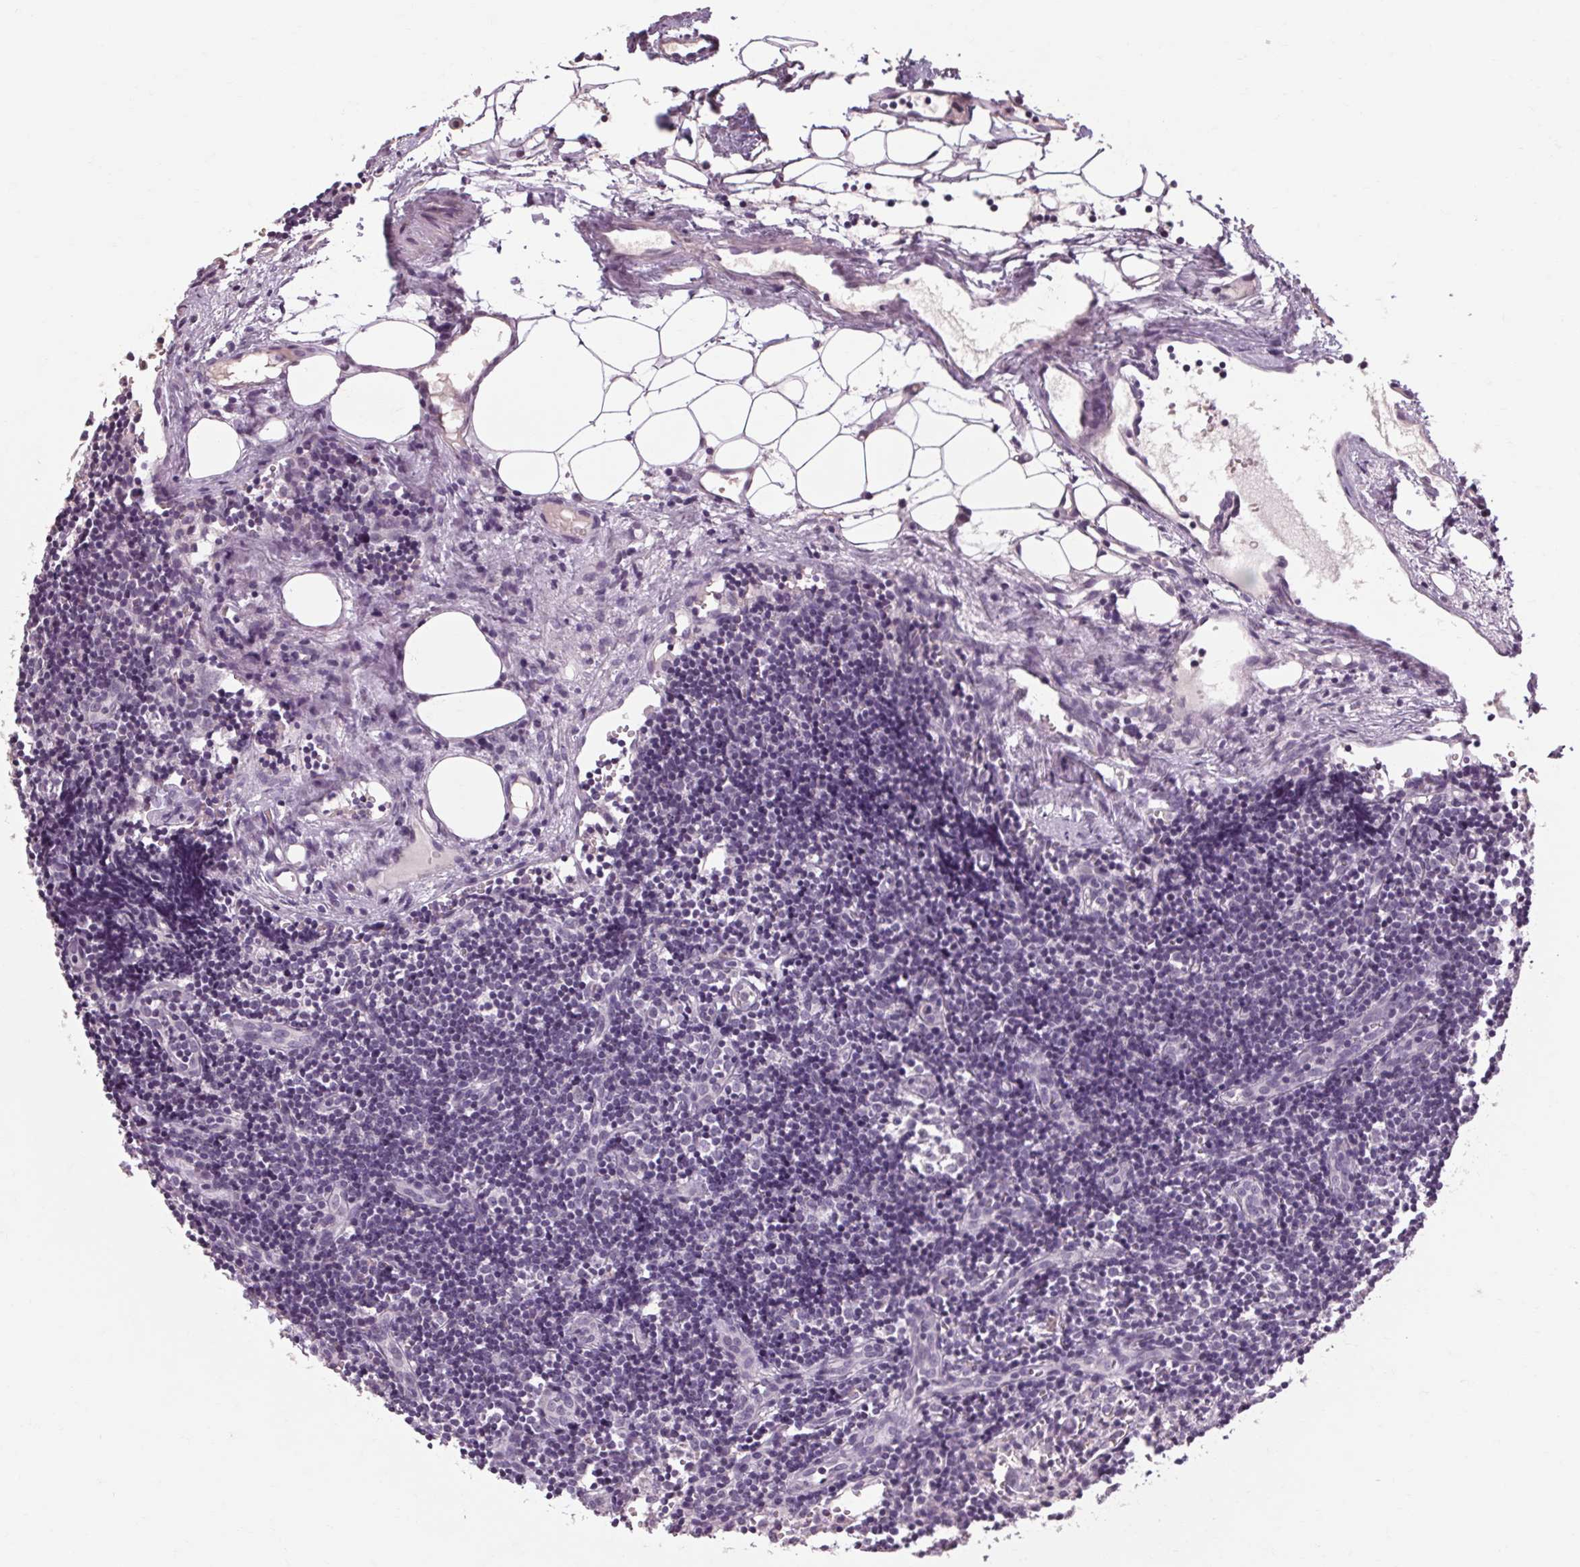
{"staining": {"intensity": "negative", "quantity": "none", "location": "none"}, "tissue": "lymph node", "cell_type": "Germinal center cells", "image_type": "normal", "snomed": [{"axis": "morphology", "description": "Normal tissue, NOS"}, {"axis": "topography", "description": "Lymph node"}], "caption": "Immunohistochemistry photomicrograph of benign human lymph node stained for a protein (brown), which exhibits no expression in germinal center cells. (DAB IHC with hematoxylin counter stain).", "gene": "POMC", "patient": {"sex": "female", "age": 41}}